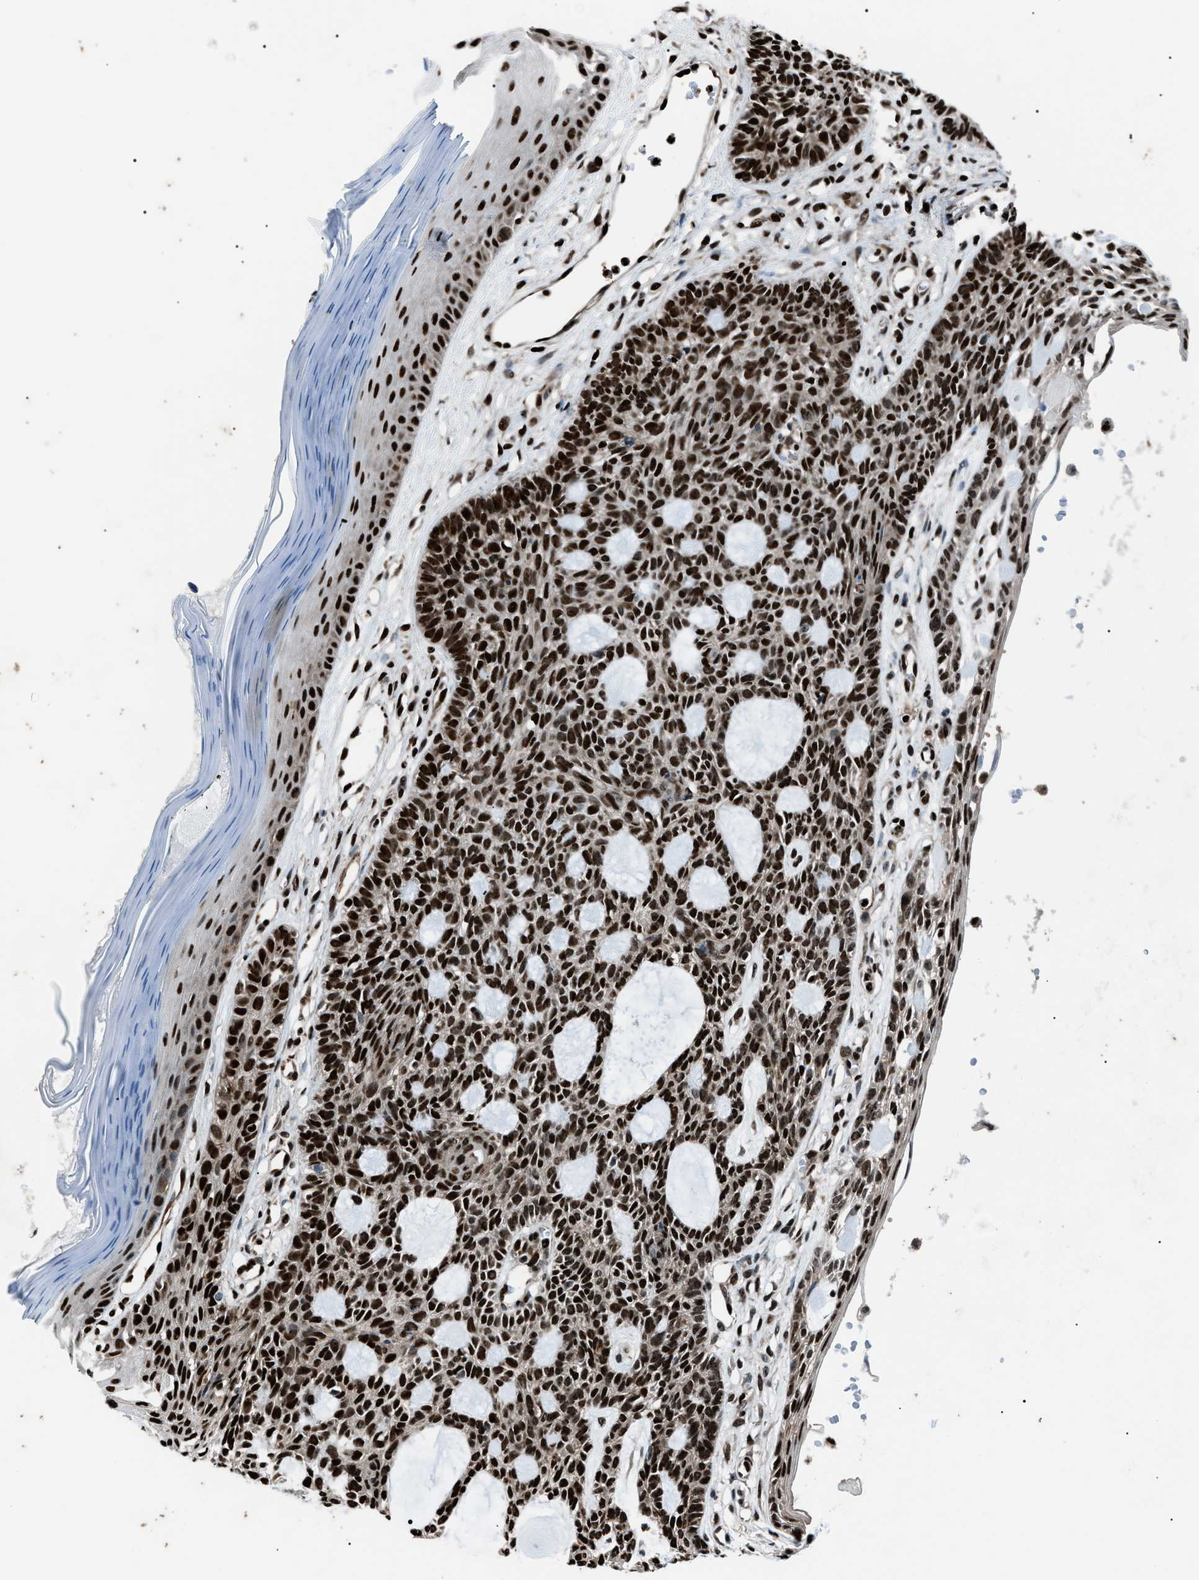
{"staining": {"intensity": "strong", "quantity": ">75%", "location": "nuclear"}, "tissue": "skin cancer", "cell_type": "Tumor cells", "image_type": "cancer", "snomed": [{"axis": "morphology", "description": "Basal cell carcinoma"}, {"axis": "topography", "description": "Skin"}], "caption": "High-power microscopy captured an immunohistochemistry (IHC) histopathology image of basal cell carcinoma (skin), revealing strong nuclear positivity in about >75% of tumor cells. Nuclei are stained in blue.", "gene": "PRKX", "patient": {"sex": "male", "age": 67}}